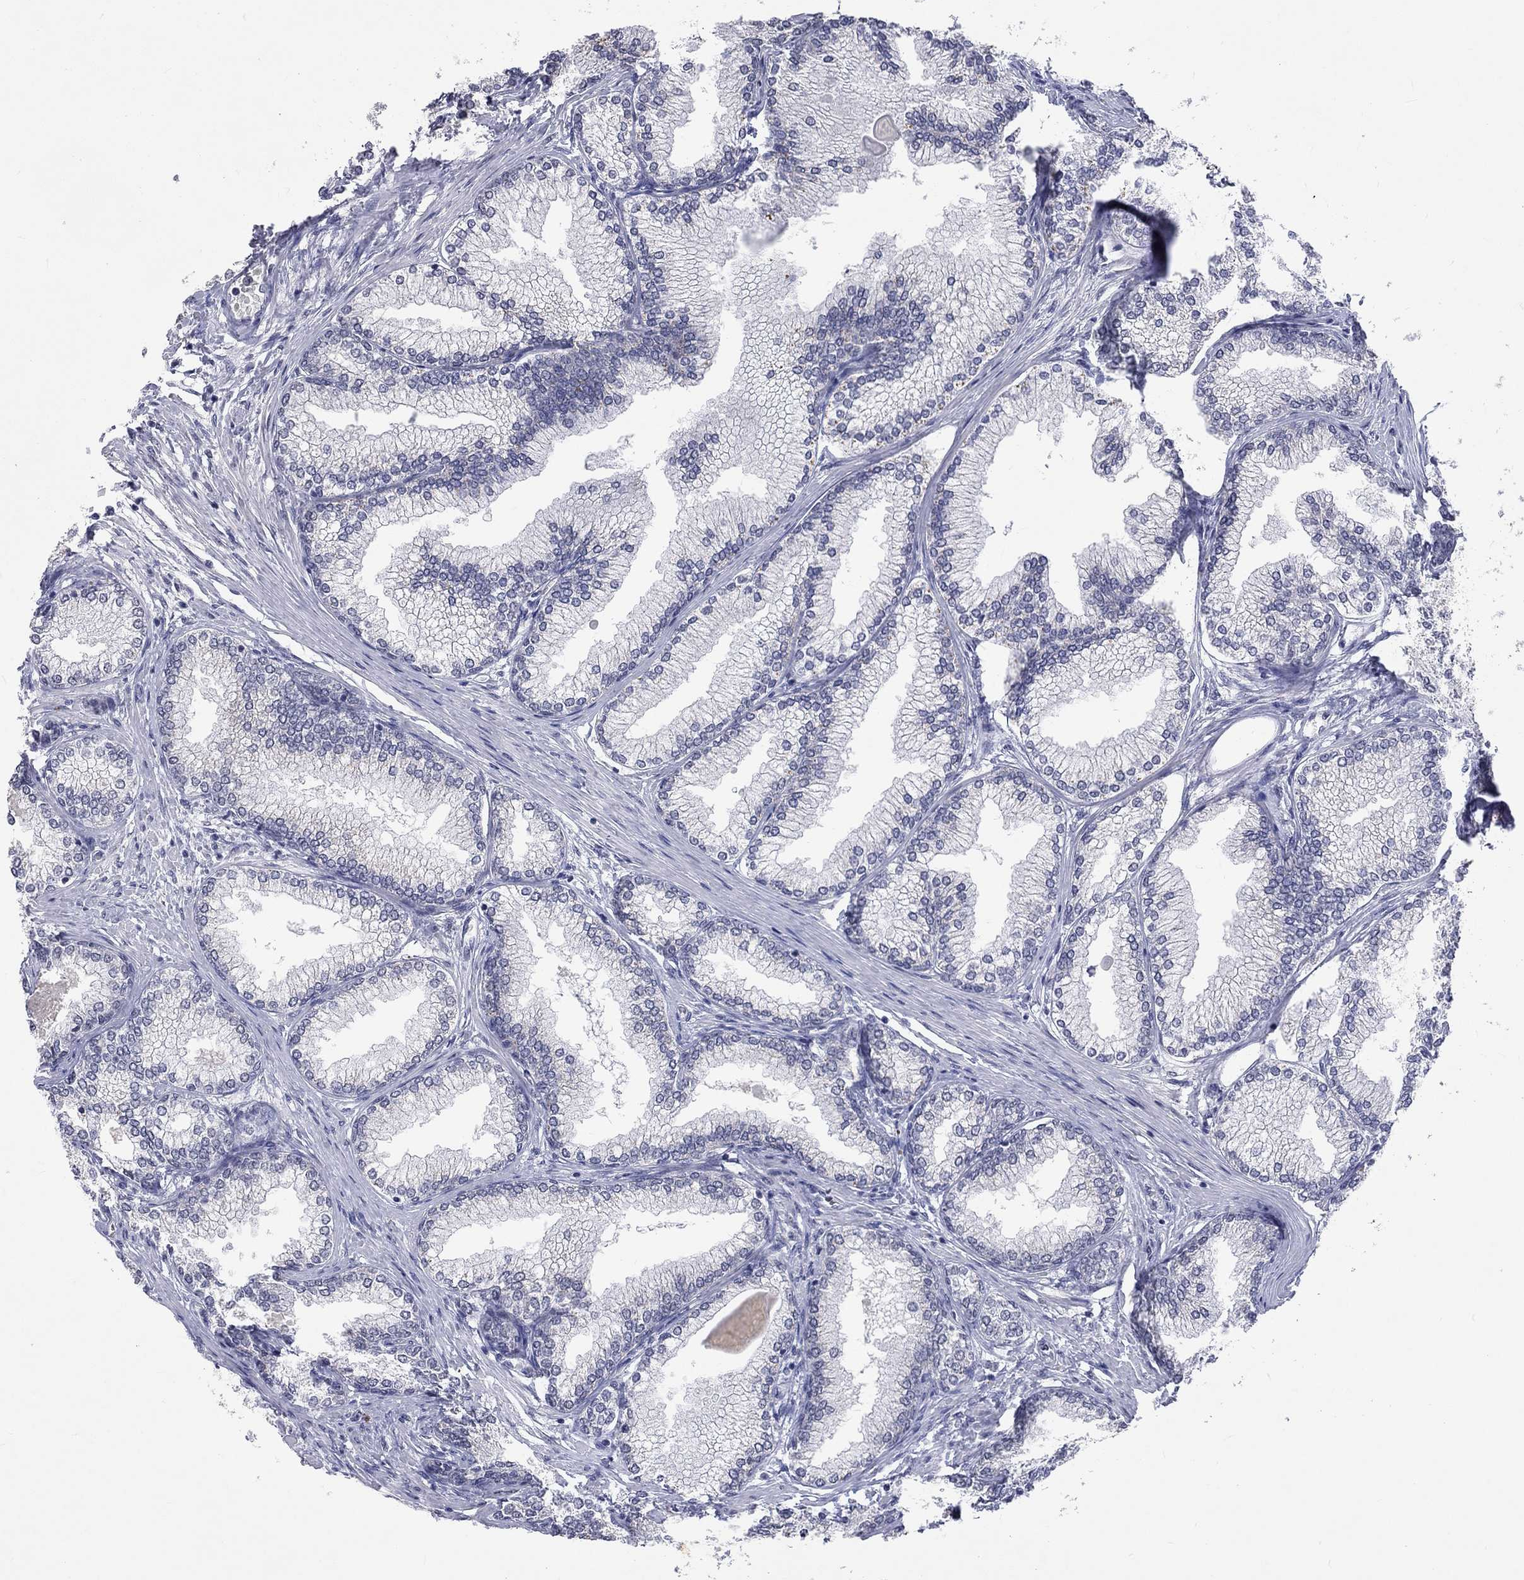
{"staining": {"intensity": "negative", "quantity": "none", "location": "none"}, "tissue": "prostate", "cell_type": "Glandular cells", "image_type": "normal", "snomed": [{"axis": "morphology", "description": "Normal tissue, NOS"}, {"axis": "topography", "description": "Prostate"}], "caption": "Immunohistochemistry (IHC) of benign human prostate shows no expression in glandular cells. (Immunohistochemistry, brightfield microscopy, high magnification).", "gene": "TMEM143", "patient": {"sex": "male", "age": 72}}